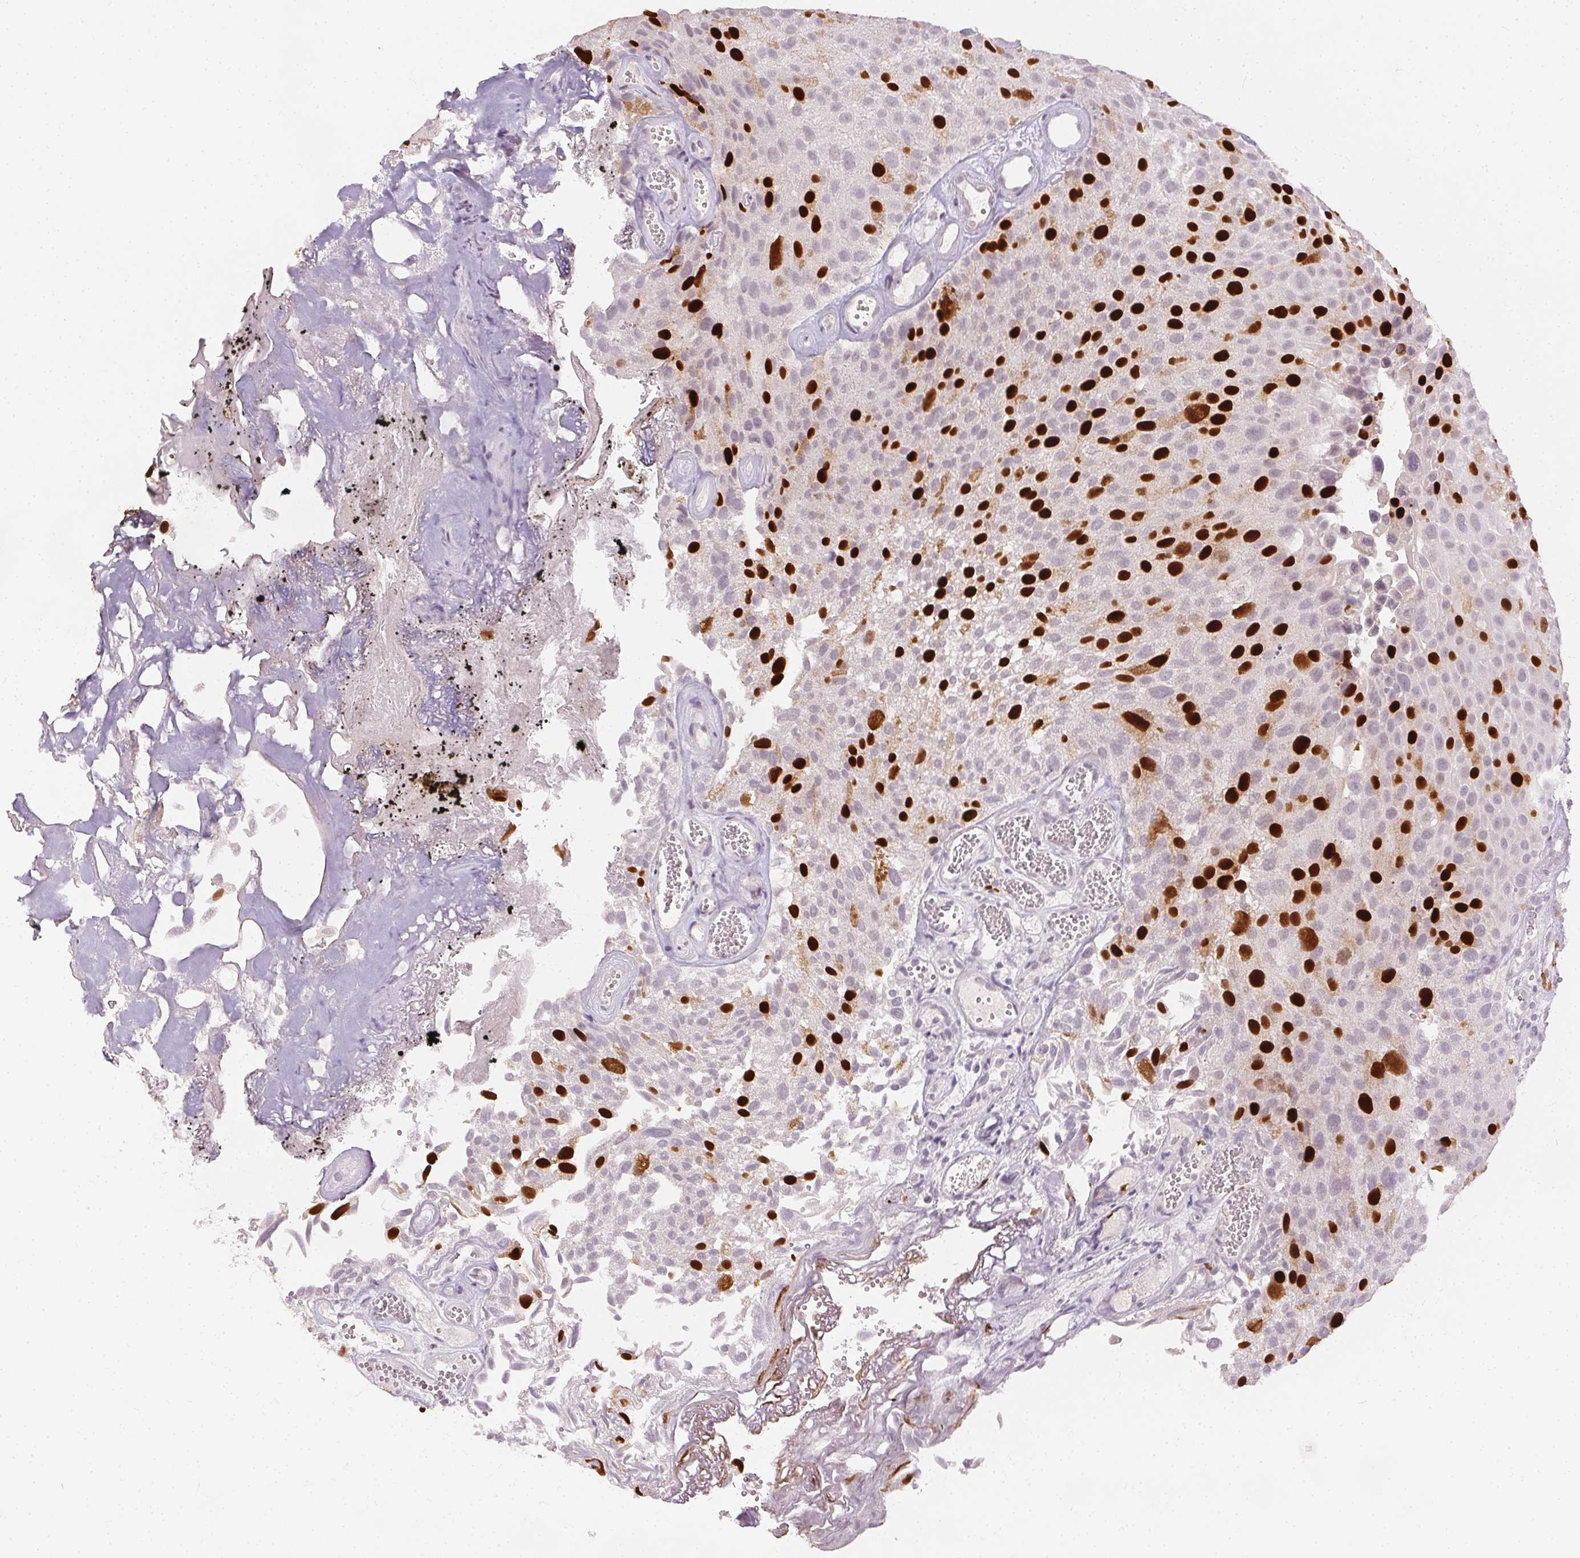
{"staining": {"intensity": "strong", "quantity": "25%-75%", "location": "nuclear"}, "tissue": "urothelial cancer", "cell_type": "Tumor cells", "image_type": "cancer", "snomed": [{"axis": "morphology", "description": "Urothelial carcinoma, Low grade"}, {"axis": "topography", "description": "Urinary bladder"}], "caption": "Protein expression analysis of urothelial cancer shows strong nuclear staining in approximately 25%-75% of tumor cells.", "gene": "ANLN", "patient": {"sex": "male", "age": 72}}